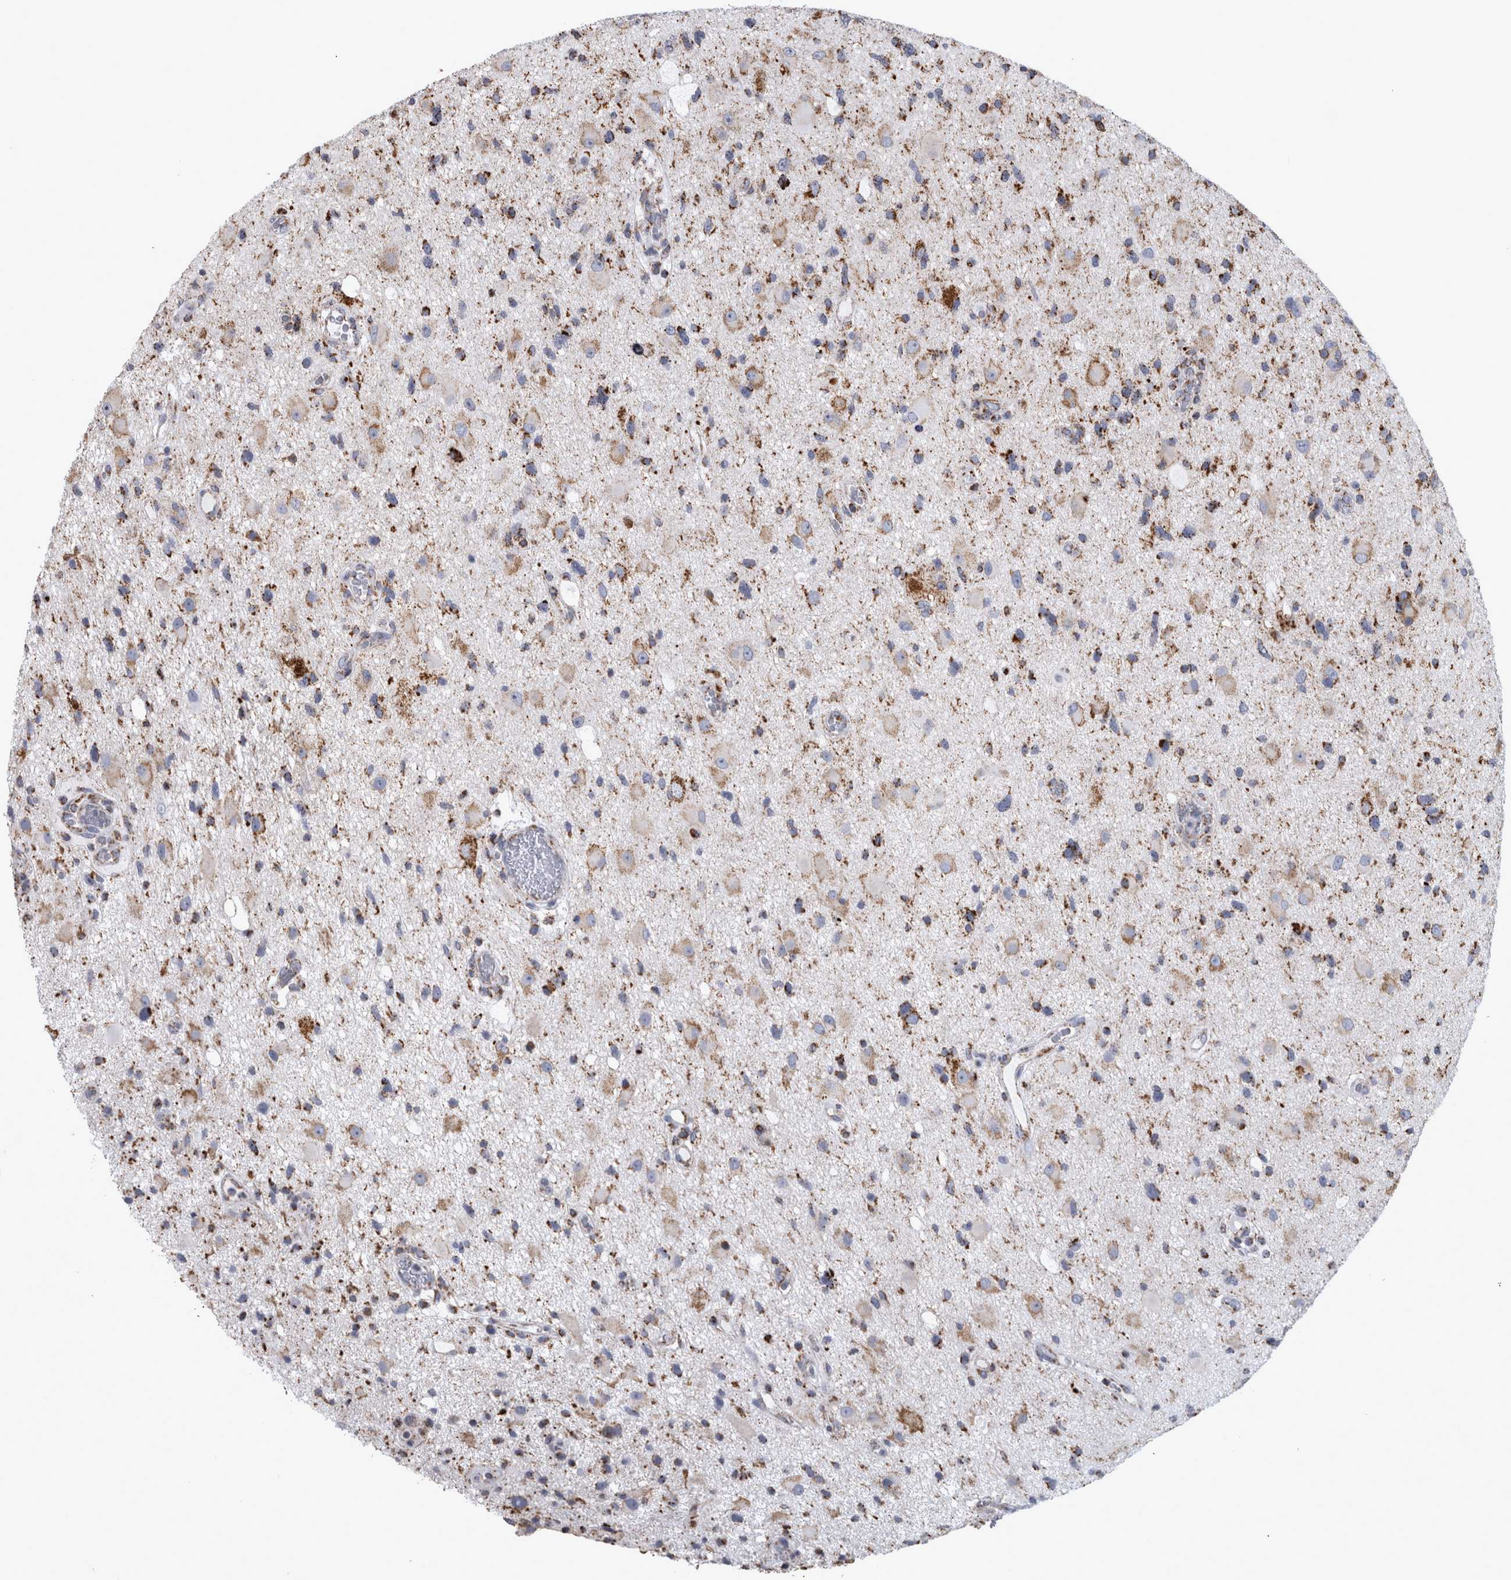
{"staining": {"intensity": "moderate", "quantity": "25%-75%", "location": "cytoplasmic/membranous"}, "tissue": "glioma", "cell_type": "Tumor cells", "image_type": "cancer", "snomed": [{"axis": "morphology", "description": "Glioma, malignant, High grade"}, {"axis": "topography", "description": "Brain"}], "caption": "Immunohistochemical staining of high-grade glioma (malignant) demonstrates medium levels of moderate cytoplasmic/membranous staining in about 25%-75% of tumor cells.", "gene": "MDH2", "patient": {"sex": "male", "age": 33}}